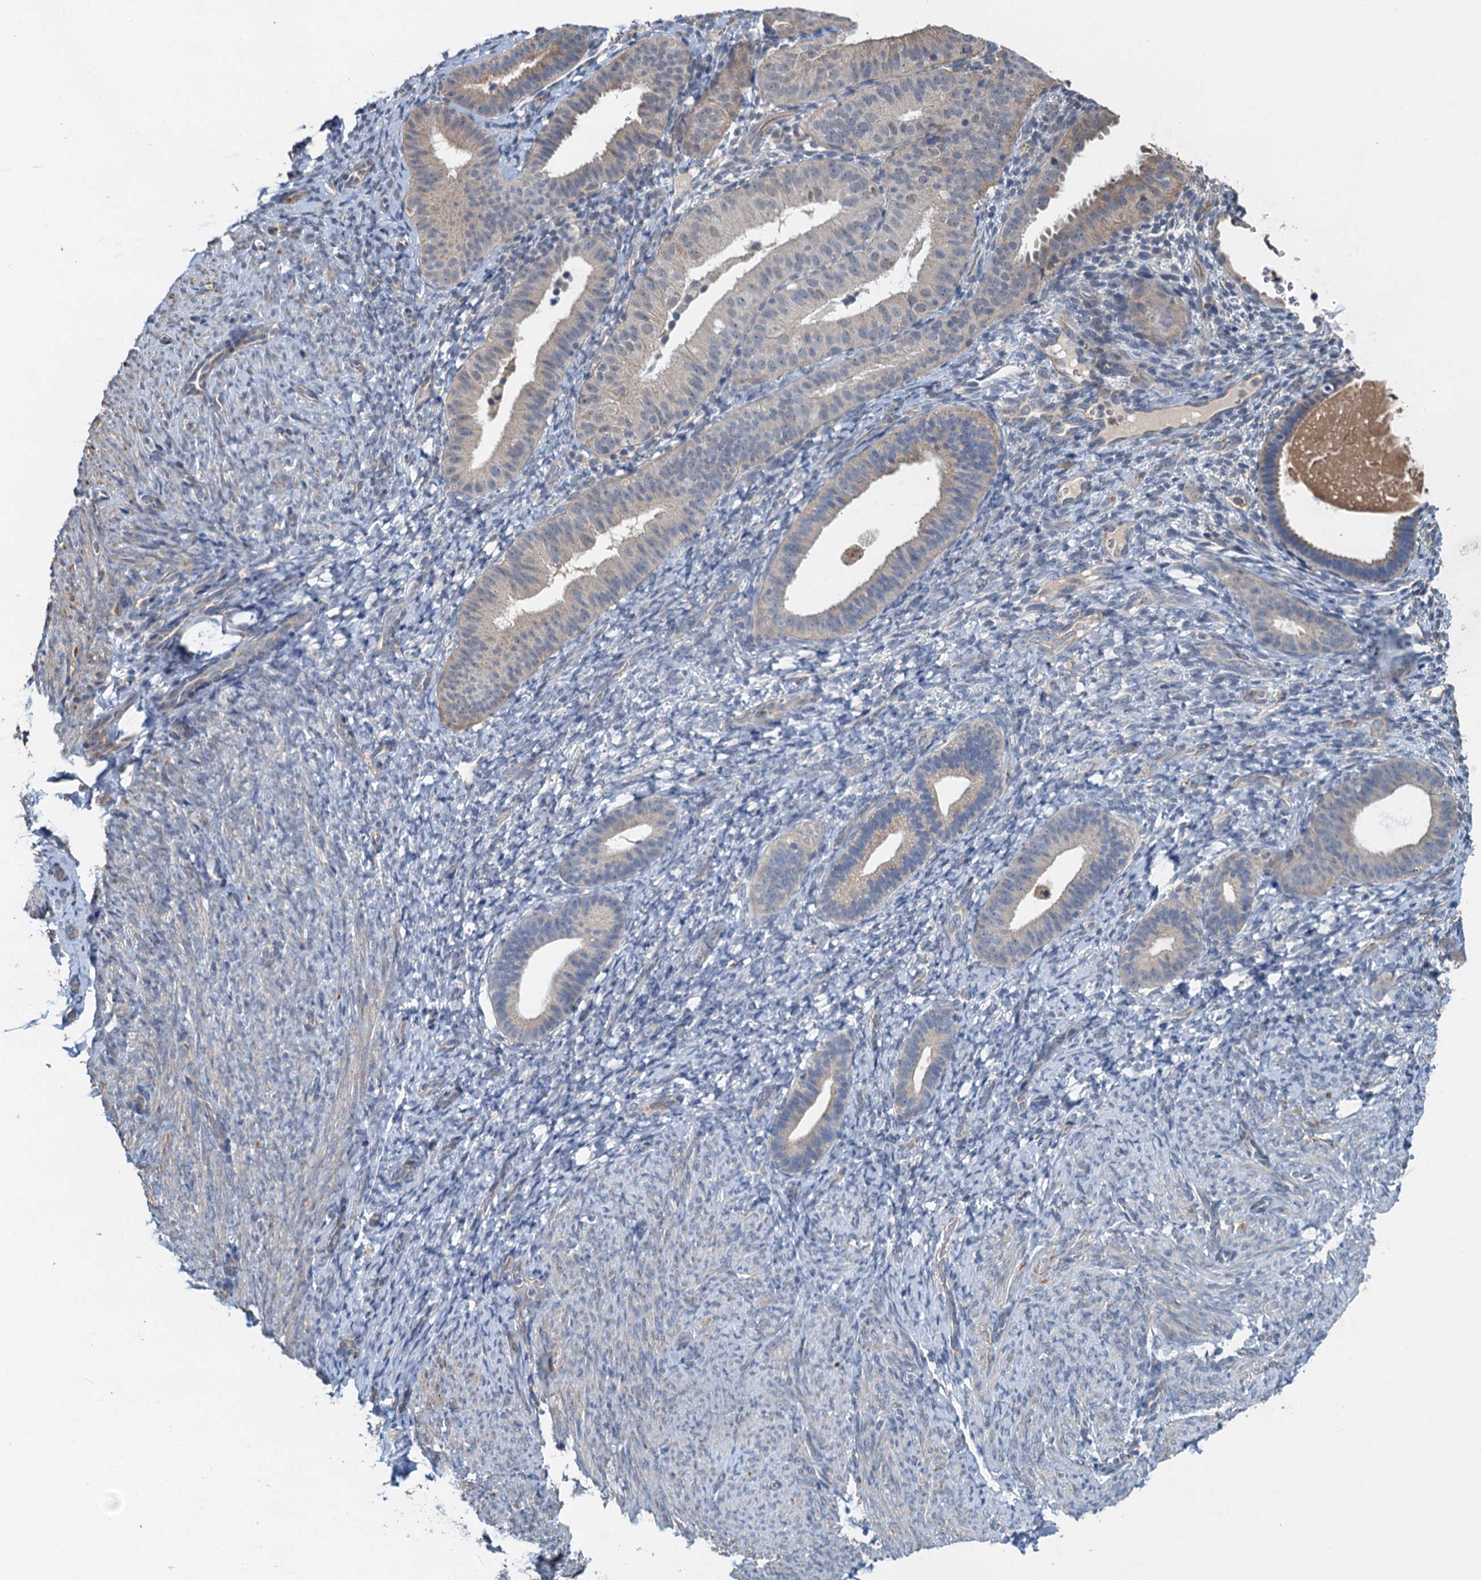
{"staining": {"intensity": "negative", "quantity": "none", "location": "none"}, "tissue": "endometrium", "cell_type": "Cells in endometrial stroma", "image_type": "normal", "snomed": [{"axis": "morphology", "description": "Normal tissue, NOS"}, {"axis": "topography", "description": "Endometrium"}], "caption": "The histopathology image demonstrates no significant expression in cells in endometrial stroma of endometrium. Brightfield microscopy of IHC stained with DAB (3,3'-diaminobenzidine) (brown) and hematoxylin (blue), captured at high magnification.", "gene": "ZNF606", "patient": {"sex": "female", "age": 65}}